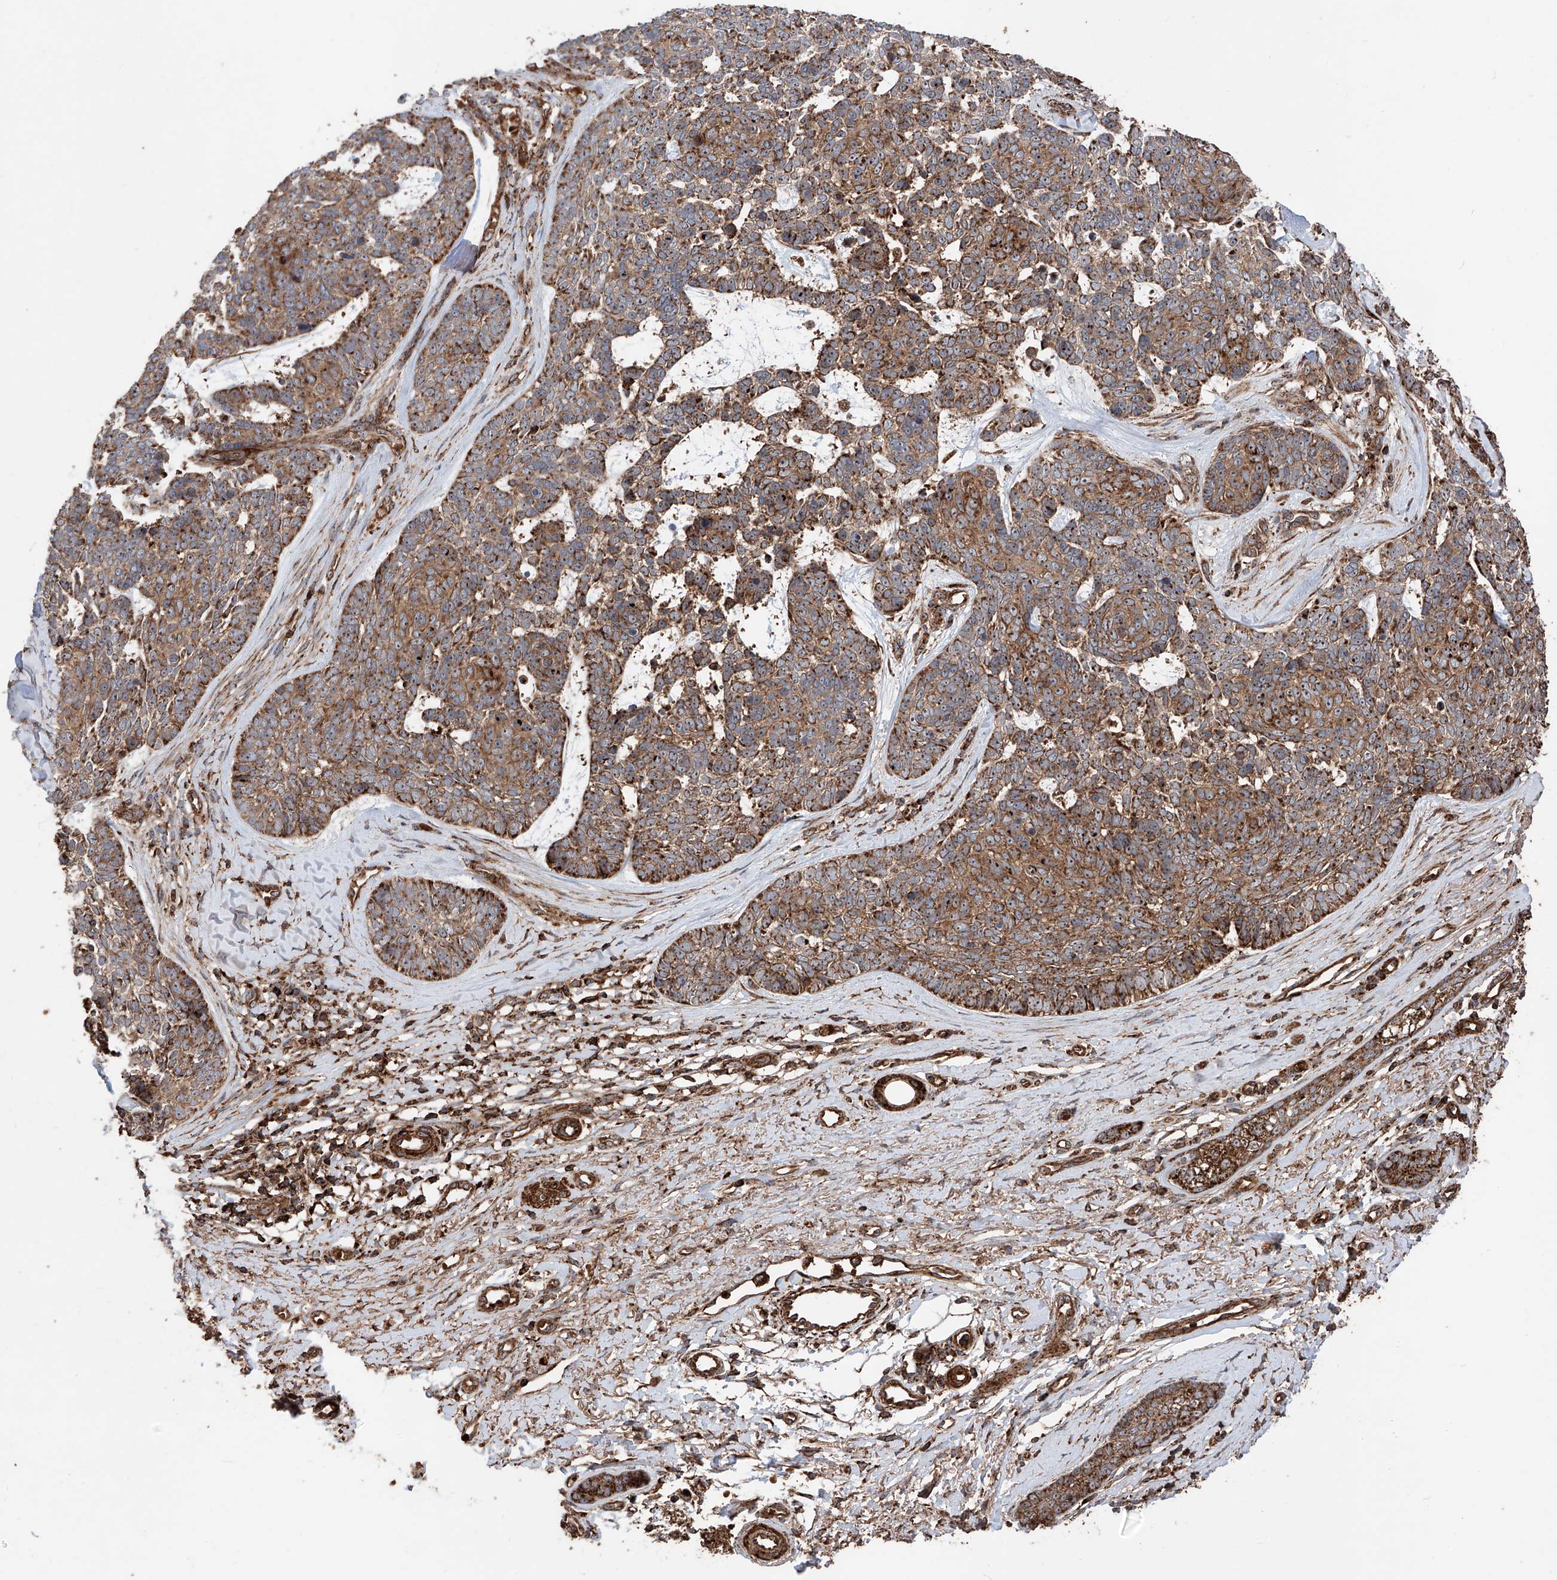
{"staining": {"intensity": "moderate", "quantity": ">75%", "location": "cytoplasmic/membranous"}, "tissue": "skin cancer", "cell_type": "Tumor cells", "image_type": "cancer", "snomed": [{"axis": "morphology", "description": "Basal cell carcinoma"}, {"axis": "topography", "description": "Skin"}], "caption": "A high-resolution micrograph shows IHC staining of basal cell carcinoma (skin), which reveals moderate cytoplasmic/membranous staining in about >75% of tumor cells.", "gene": "PISD", "patient": {"sex": "female", "age": 81}}